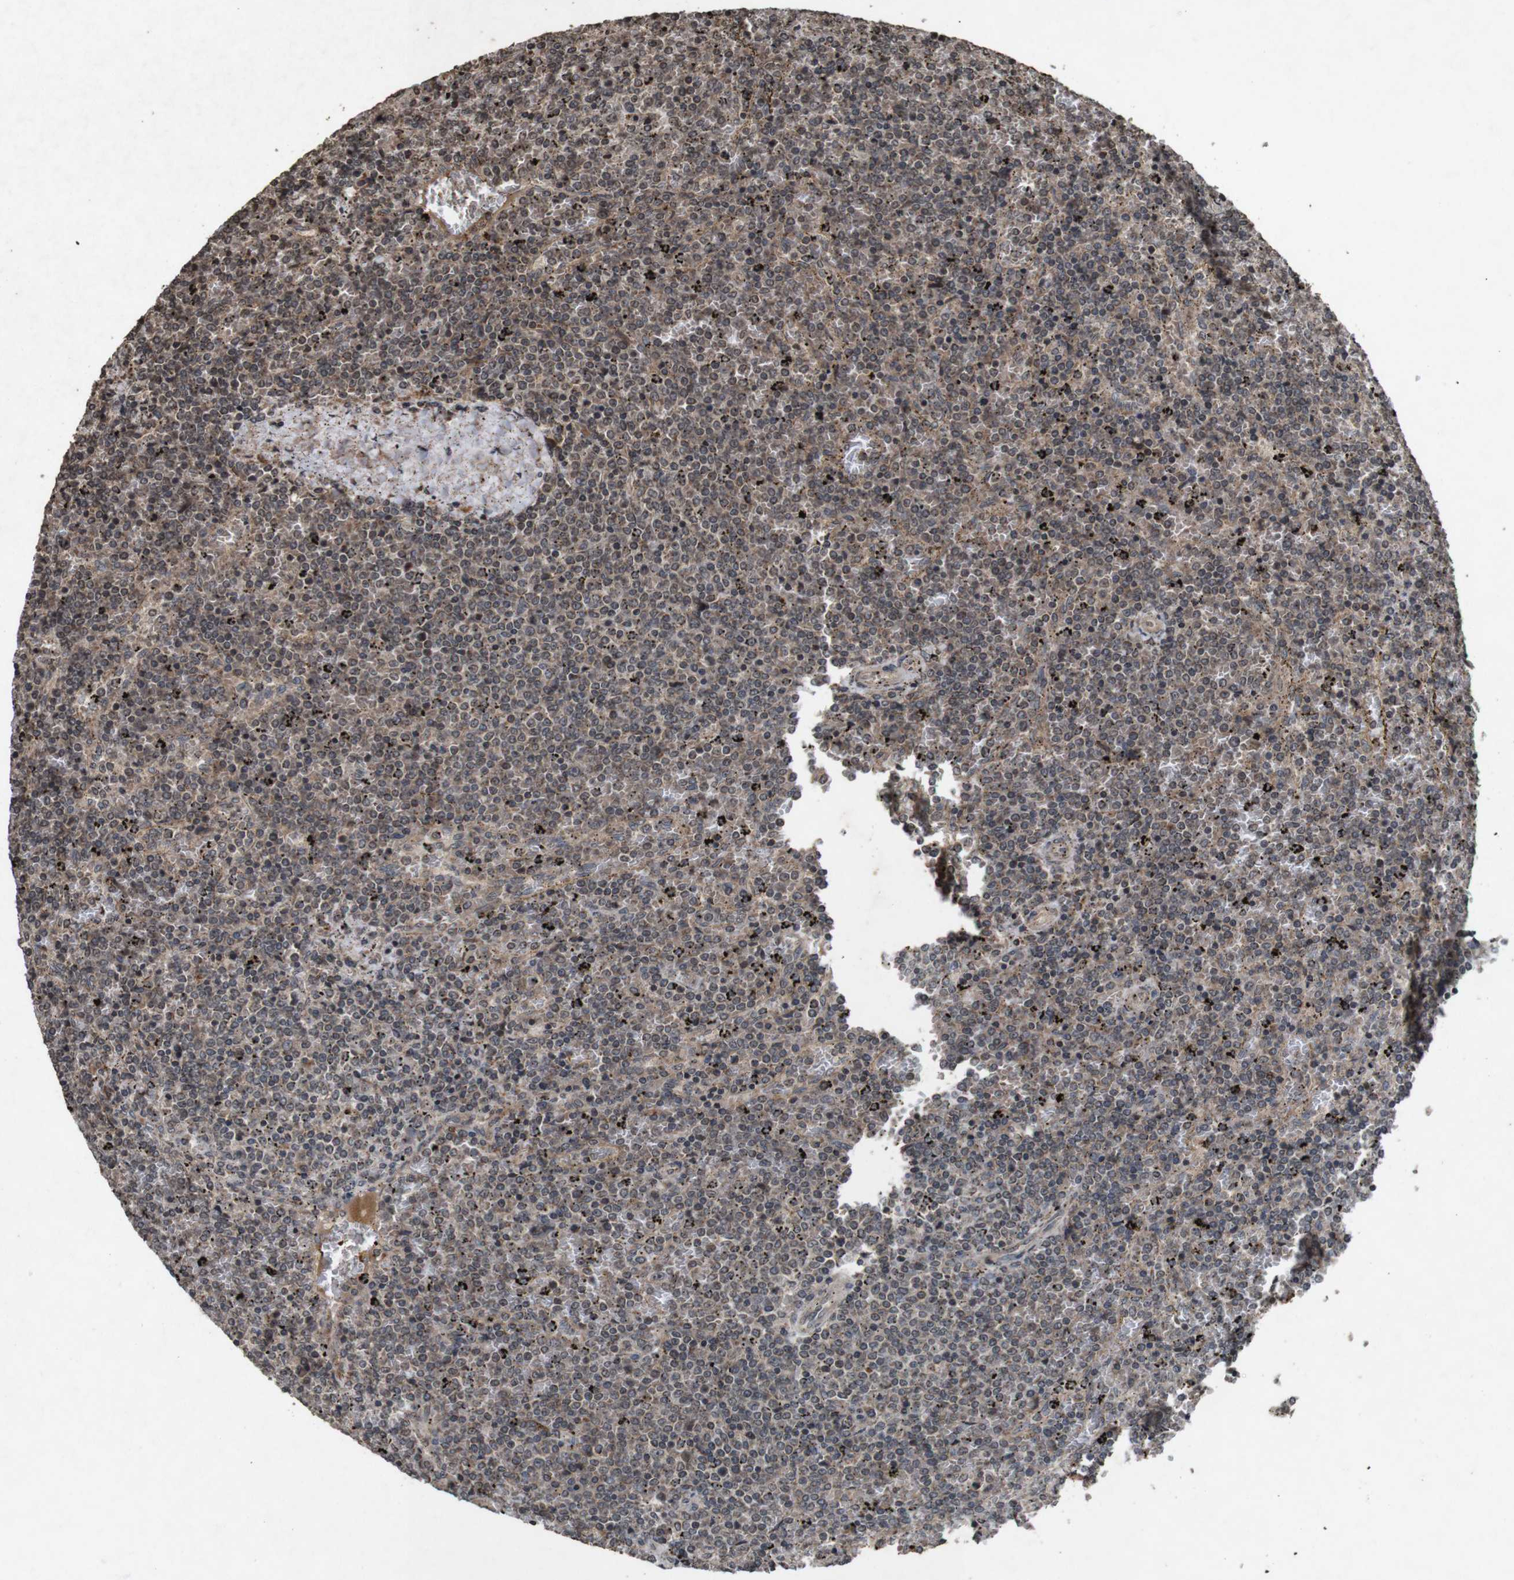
{"staining": {"intensity": "weak", "quantity": "<25%", "location": "cytoplasmic/membranous,nuclear"}, "tissue": "lymphoma", "cell_type": "Tumor cells", "image_type": "cancer", "snomed": [{"axis": "morphology", "description": "Malignant lymphoma, non-Hodgkin's type, Low grade"}, {"axis": "topography", "description": "Spleen"}], "caption": "An image of human low-grade malignant lymphoma, non-Hodgkin's type is negative for staining in tumor cells.", "gene": "SORL1", "patient": {"sex": "female", "age": 77}}